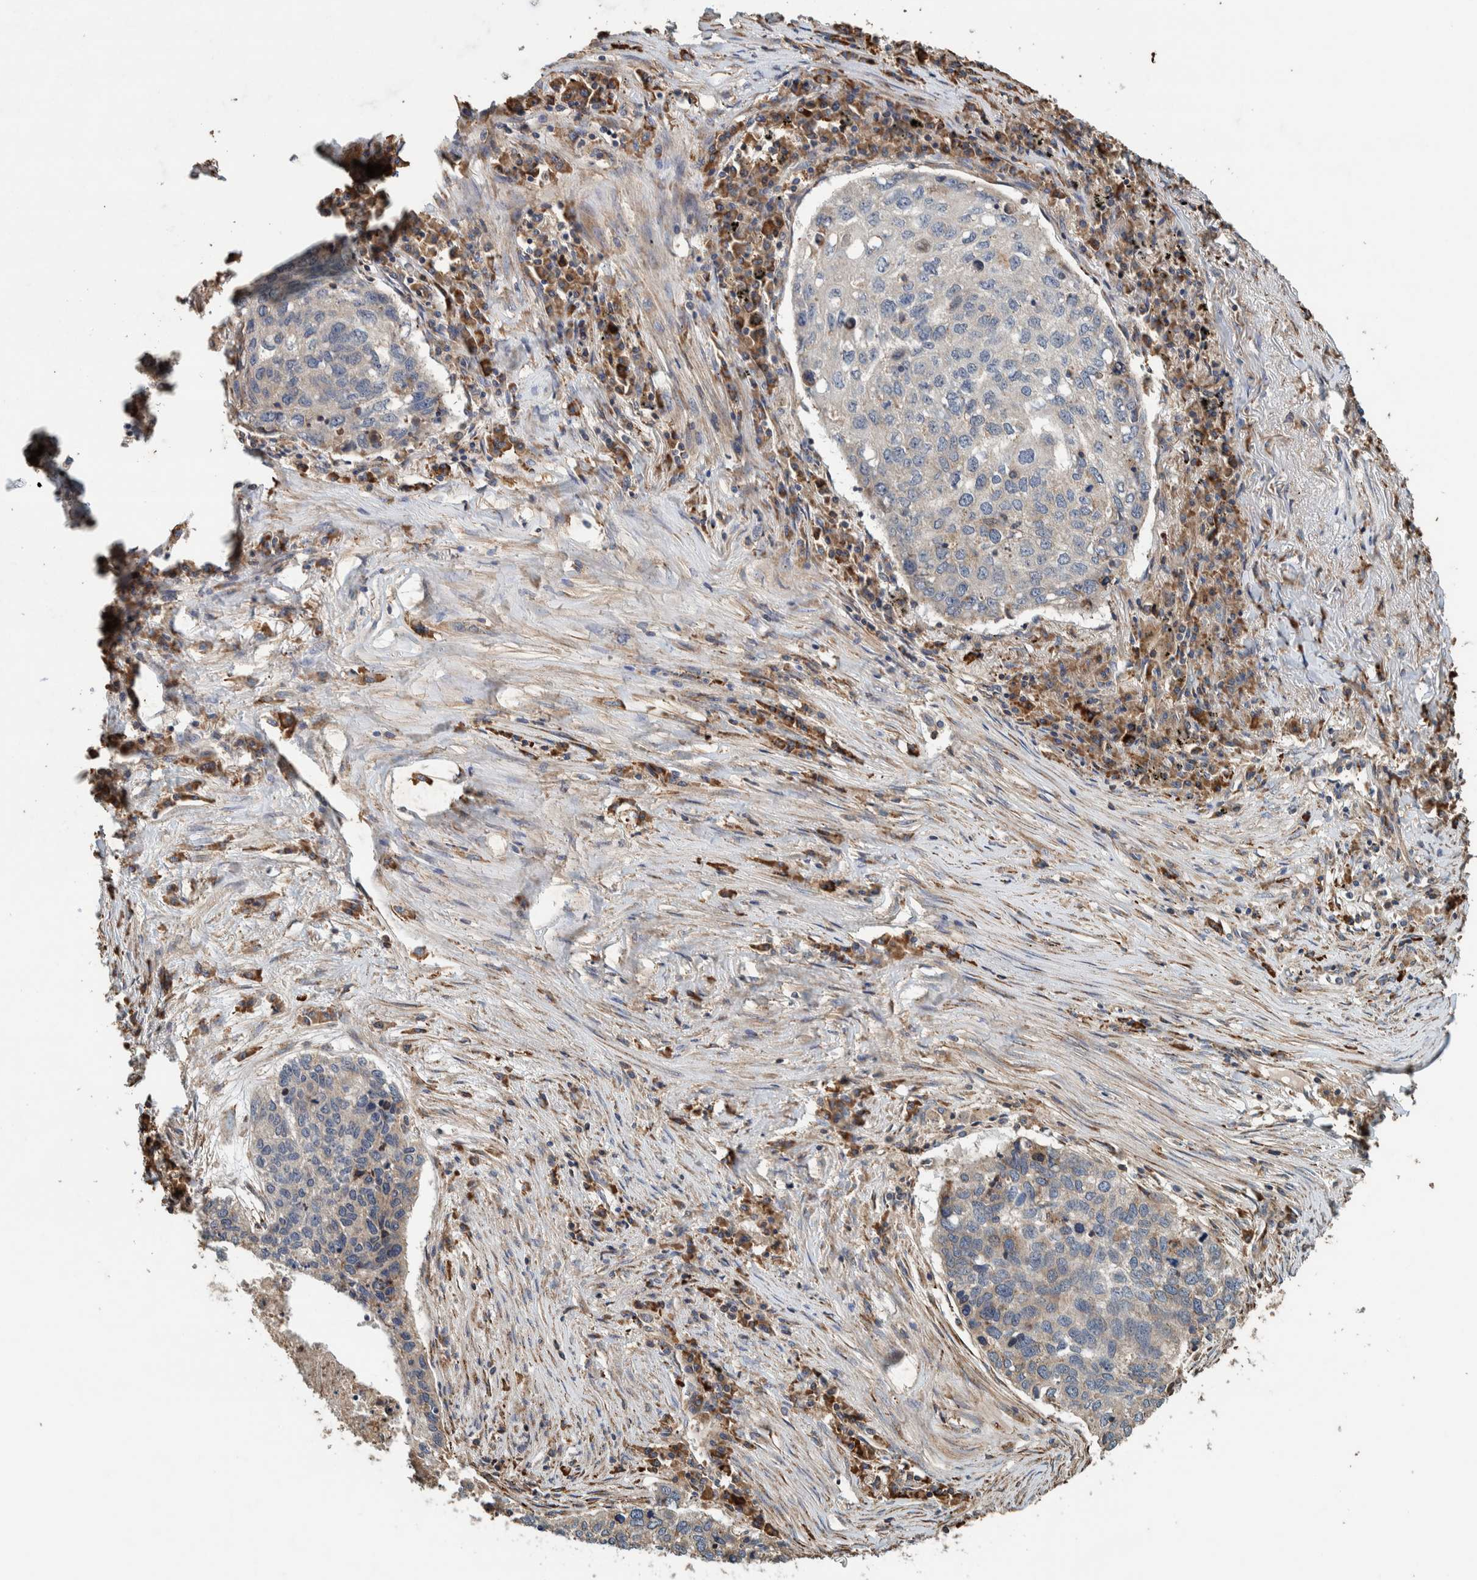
{"staining": {"intensity": "weak", "quantity": "<25%", "location": "cytoplasmic/membranous"}, "tissue": "lung cancer", "cell_type": "Tumor cells", "image_type": "cancer", "snomed": [{"axis": "morphology", "description": "Squamous cell carcinoma, NOS"}, {"axis": "topography", "description": "Lung"}], "caption": "Tumor cells show no significant expression in squamous cell carcinoma (lung).", "gene": "PLA2G3", "patient": {"sex": "female", "age": 63}}